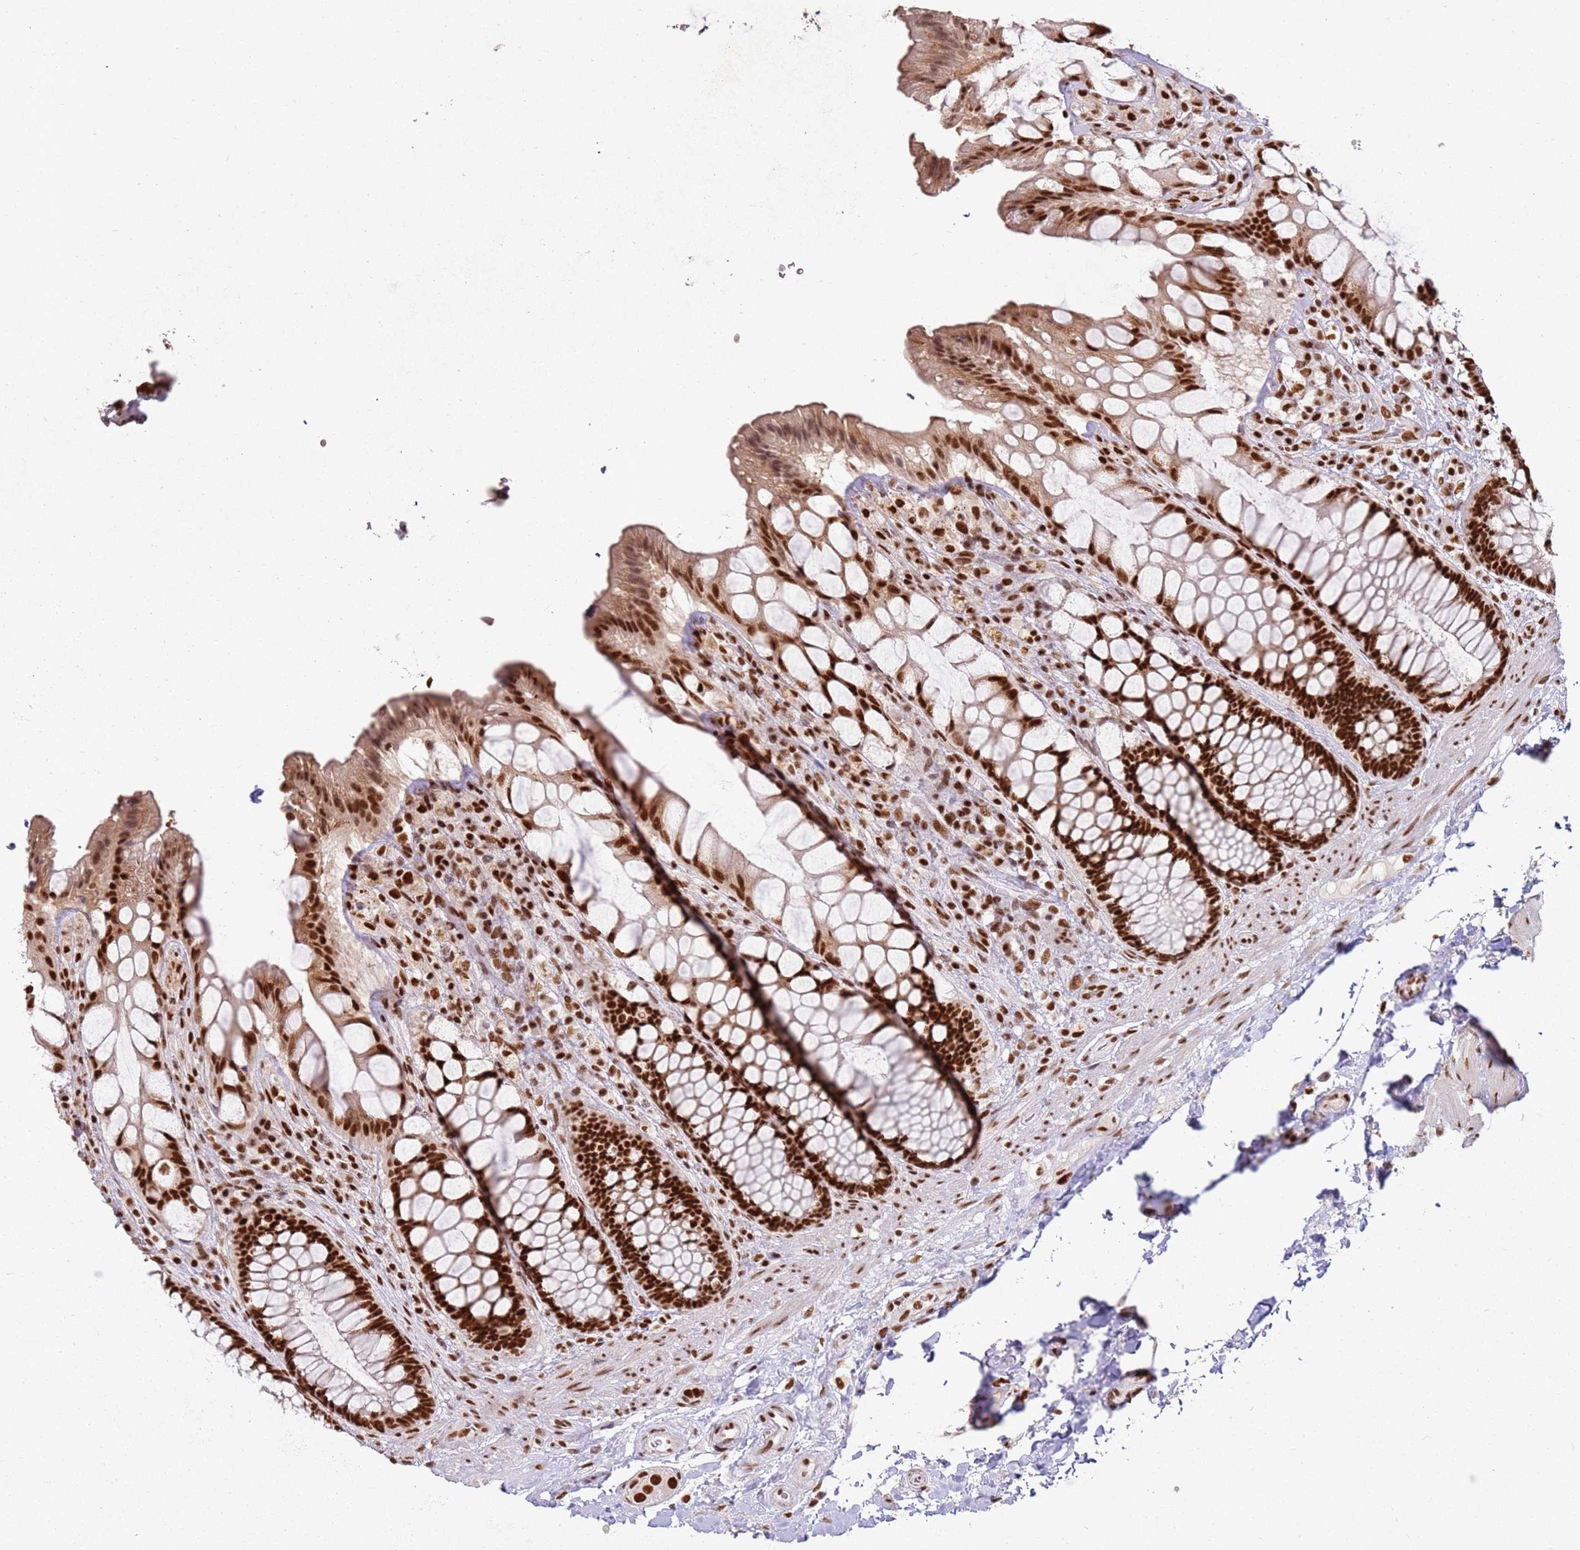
{"staining": {"intensity": "strong", "quantity": ">75%", "location": "nuclear"}, "tissue": "rectum", "cell_type": "Glandular cells", "image_type": "normal", "snomed": [{"axis": "morphology", "description": "Normal tissue, NOS"}, {"axis": "topography", "description": "Rectum"}], "caption": "DAB immunohistochemical staining of normal human rectum displays strong nuclear protein staining in about >75% of glandular cells.", "gene": "TENT4A", "patient": {"sex": "female", "age": 58}}